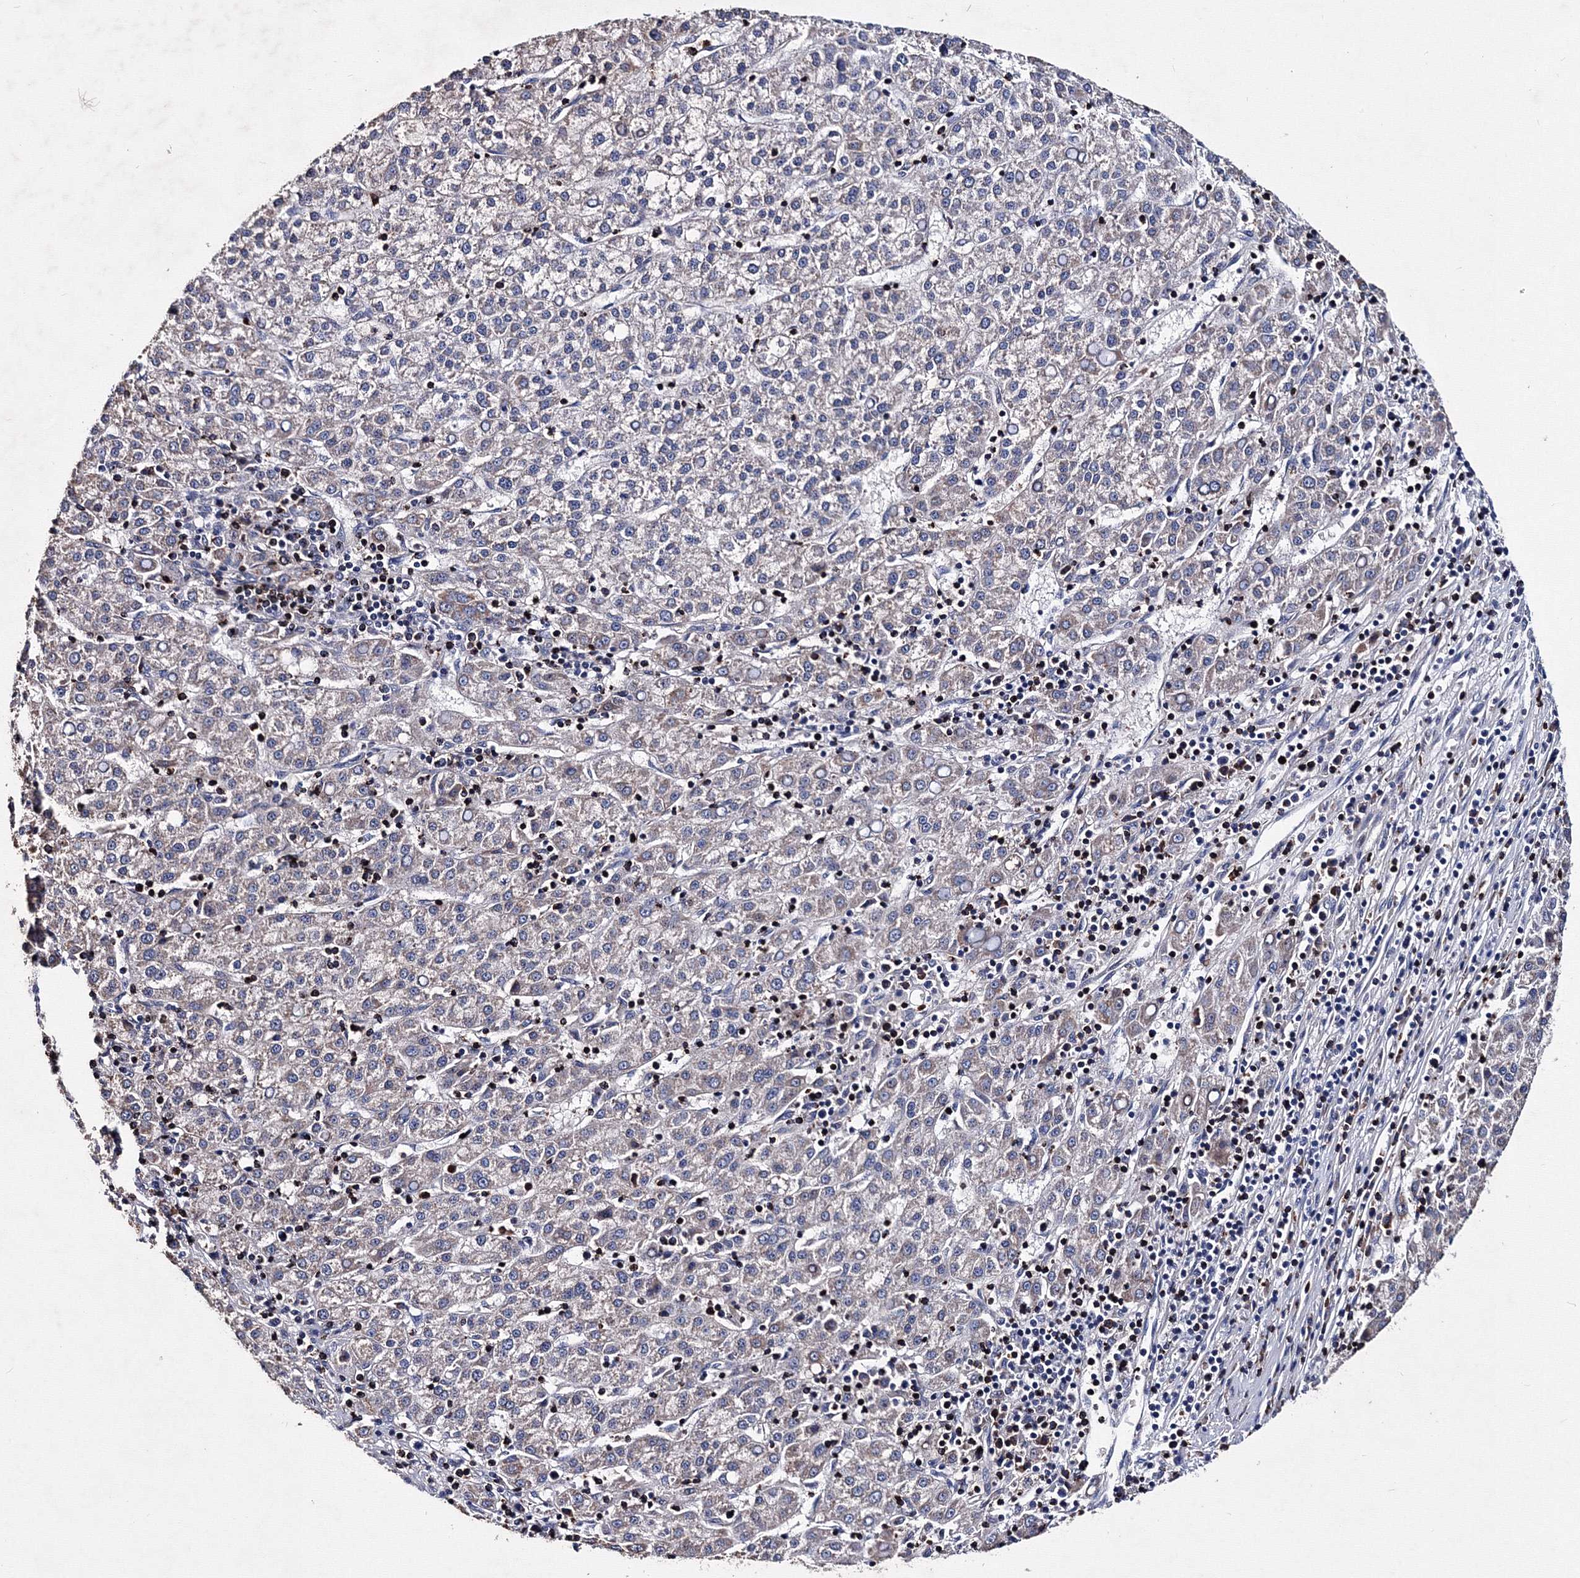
{"staining": {"intensity": "weak", "quantity": "<25%", "location": "cytoplasmic/membranous"}, "tissue": "liver cancer", "cell_type": "Tumor cells", "image_type": "cancer", "snomed": [{"axis": "morphology", "description": "Carcinoma, Hepatocellular, NOS"}, {"axis": "topography", "description": "Liver"}], "caption": "Immunohistochemistry image of human liver hepatocellular carcinoma stained for a protein (brown), which reveals no positivity in tumor cells.", "gene": "PHYKPL", "patient": {"sex": "female", "age": 58}}